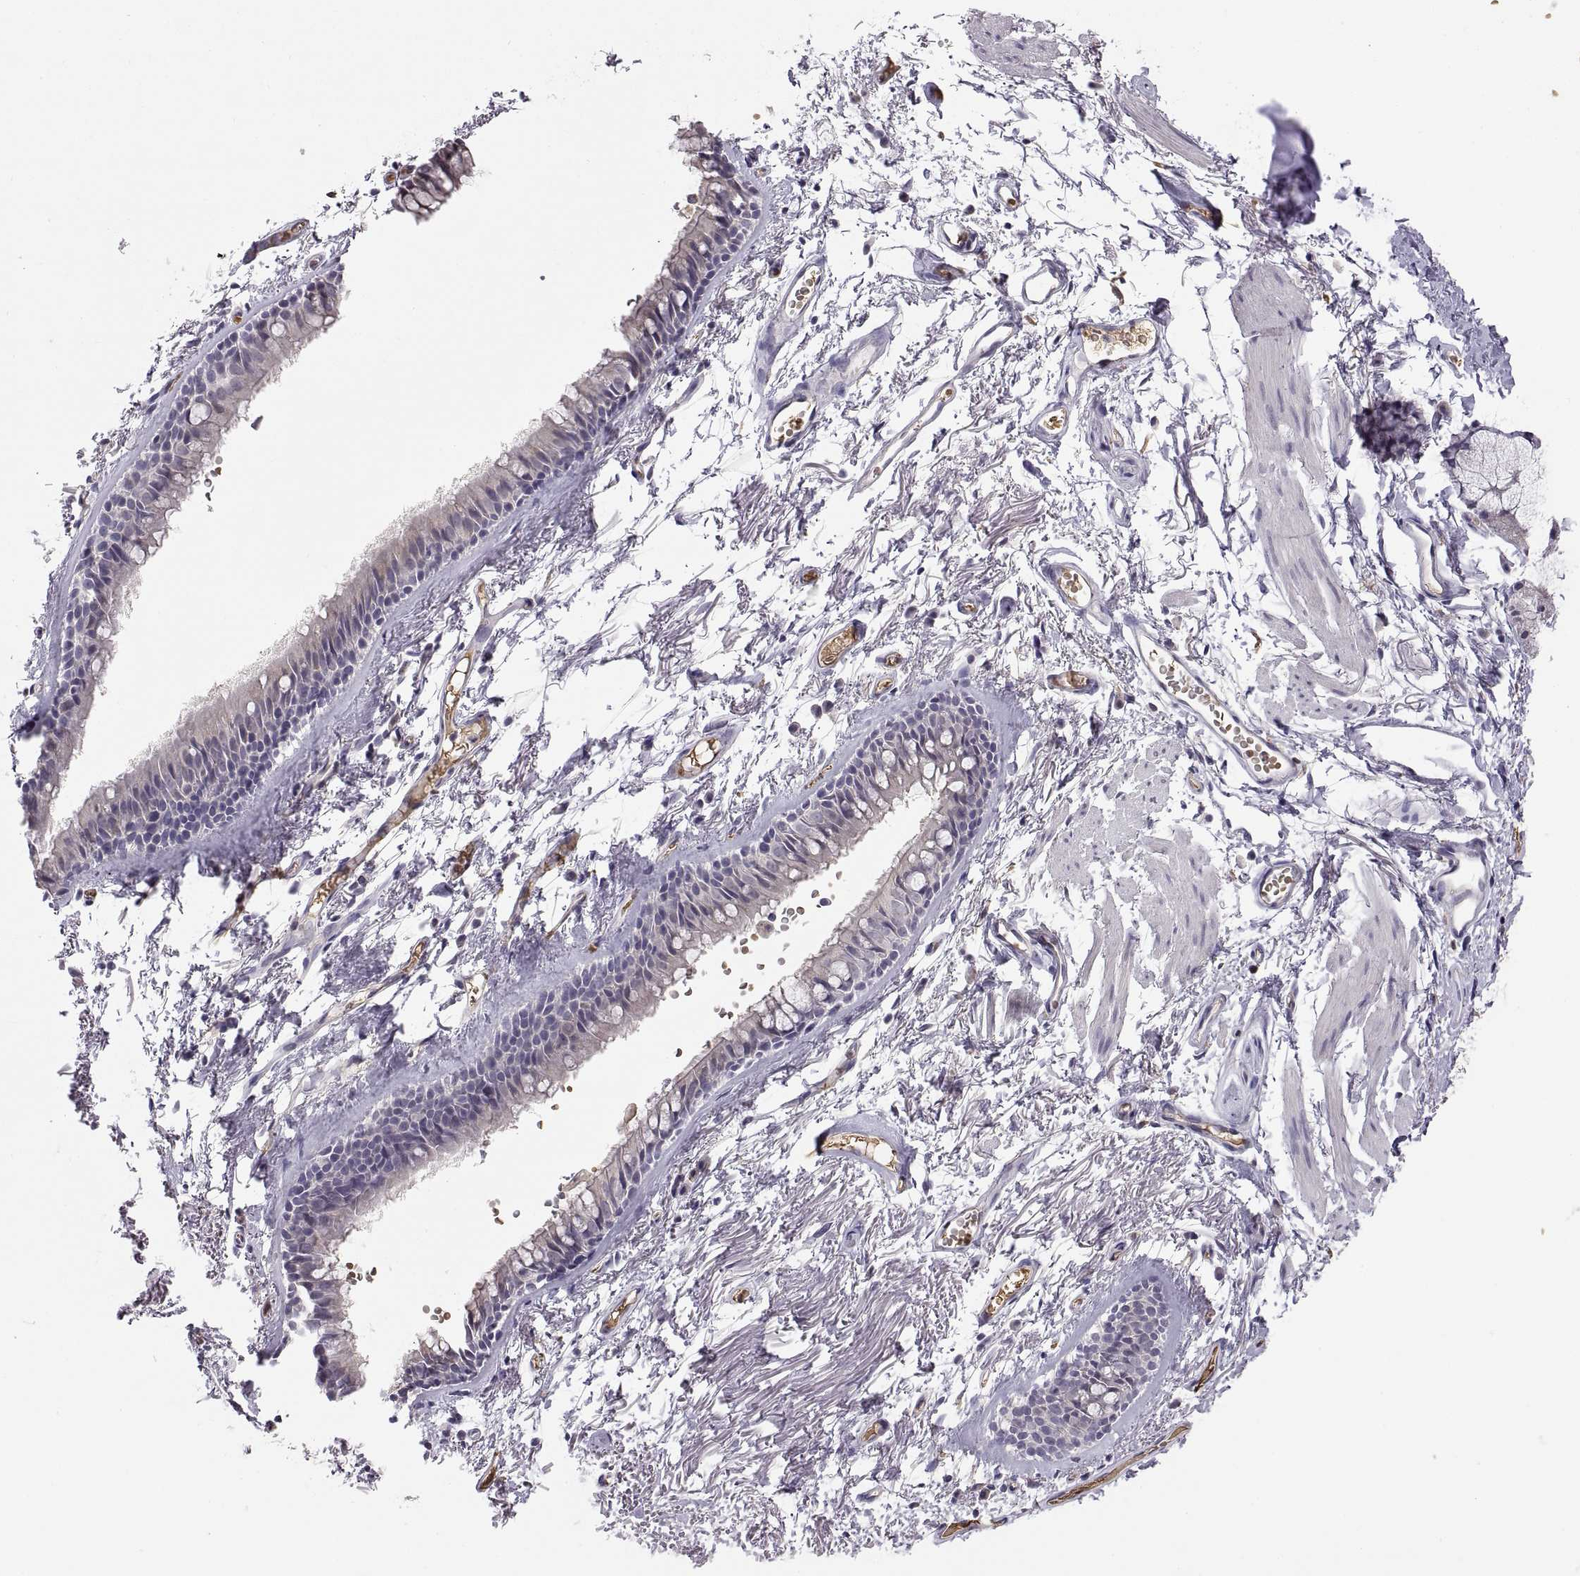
{"staining": {"intensity": "negative", "quantity": "none", "location": "none"}, "tissue": "adipose tissue", "cell_type": "Adipocytes", "image_type": "normal", "snomed": [{"axis": "morphology", "description": "Normal tissue, NOS"}, {"axis": "topography", "description": "Cartilage tissue"}, {"axis": "topography", "description": "Bronchus"}], "caption": "DAB (3,3'-diaminobenzidine) immunohistochemical staining of normal adipose tissue shows no significant expression in adipocytes.", "gene": "MEIOC", "patient": {"sex": "female", "age": 79}}